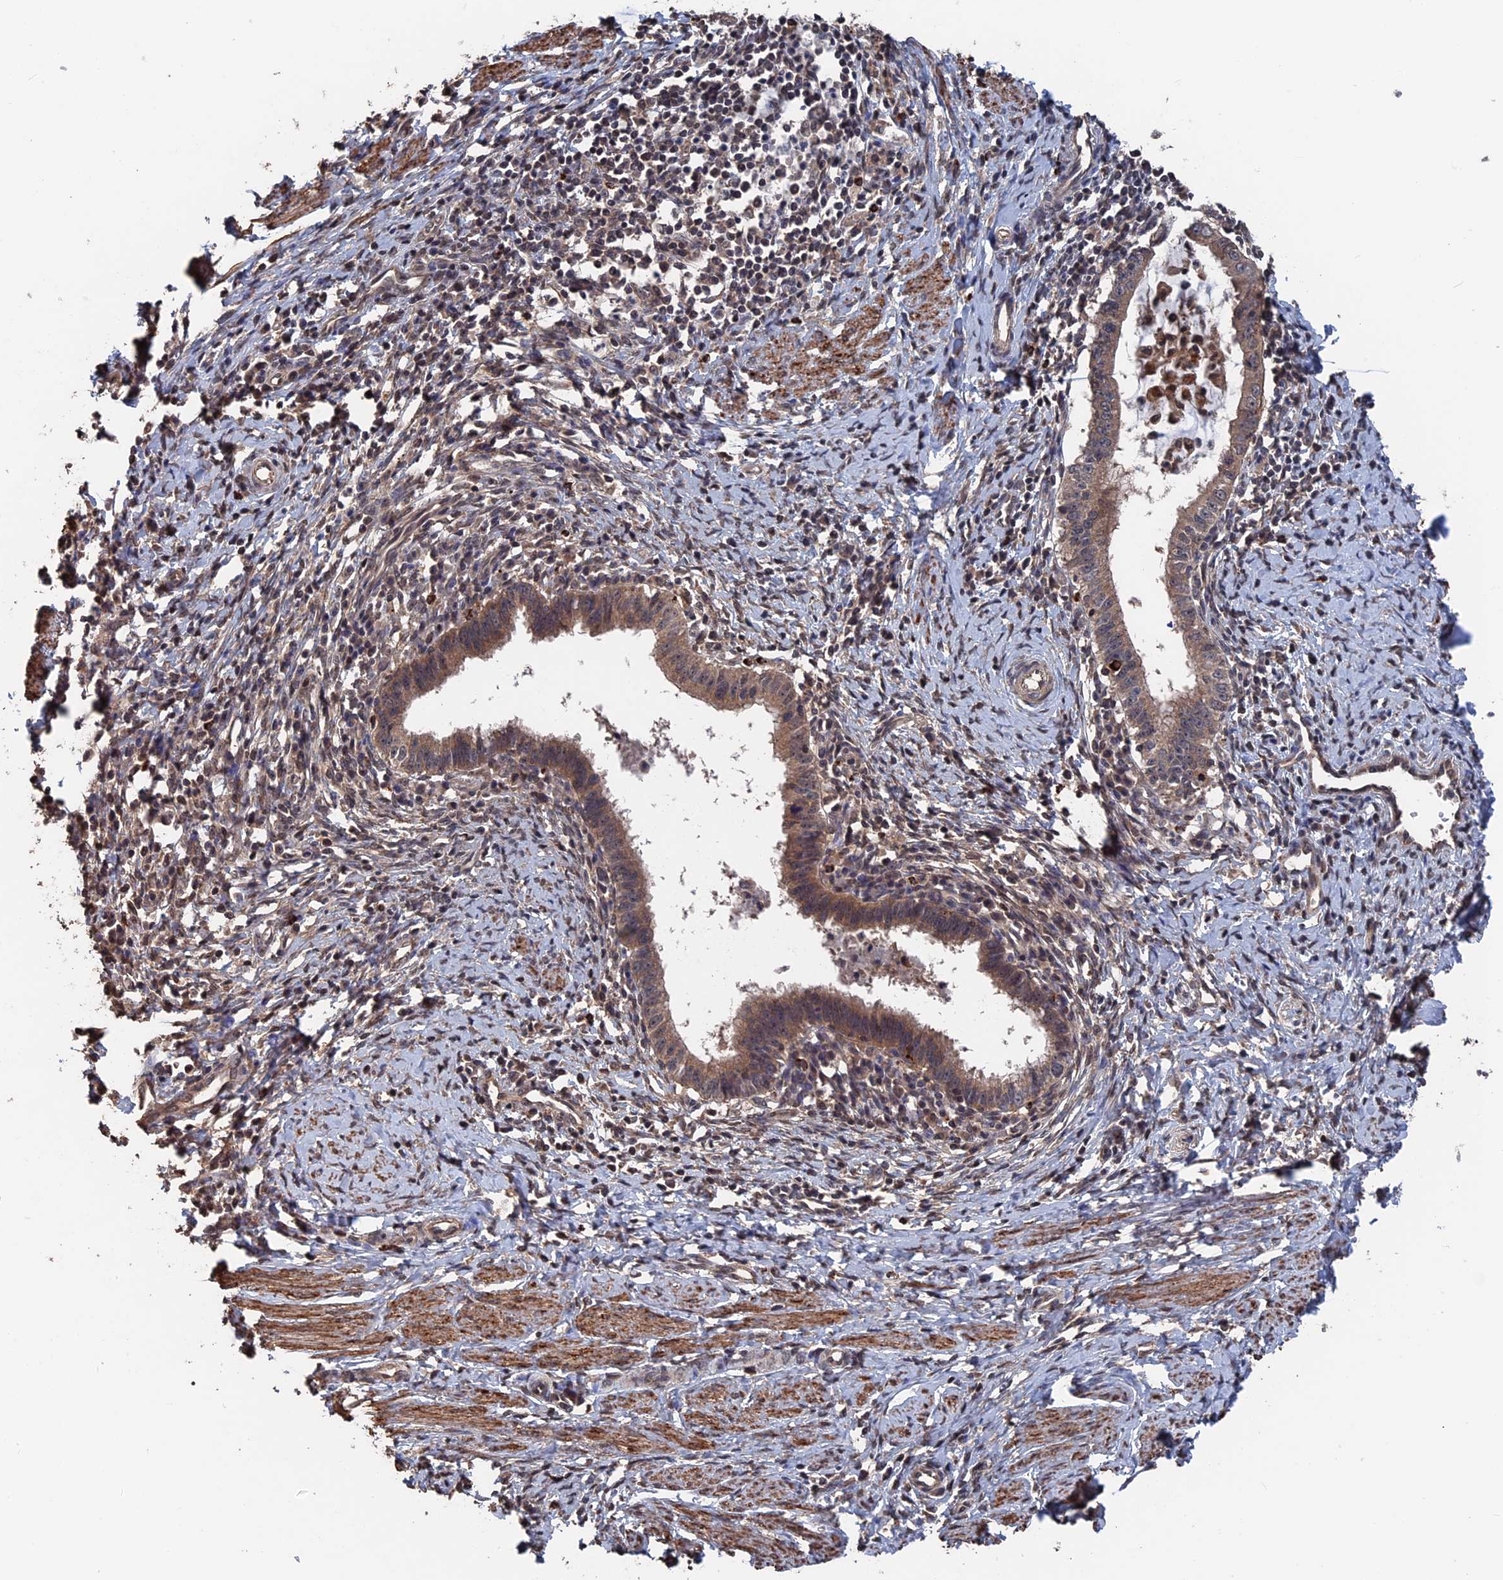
{"staining": {"intensity": "weak", "quantity": ">75%", "location": "cytoplasmic/membranous"}, "tissue": "cervical cancer", "cell_type": "Tumor cells", "image_type": "cancer", "snomed": [{"axis": "morphology", "description": "Adenocarcinoma, NOS"}, {"axis": "topography", "description": "Cervix"}], "caption": "A histopathology image of human cervical cancer stained for a protein demonstrates weak cytoplasmic/membranous brown staining in tumor cells.", "gene": "PDE12", "patient": {"sex": "female", "age": 36}}